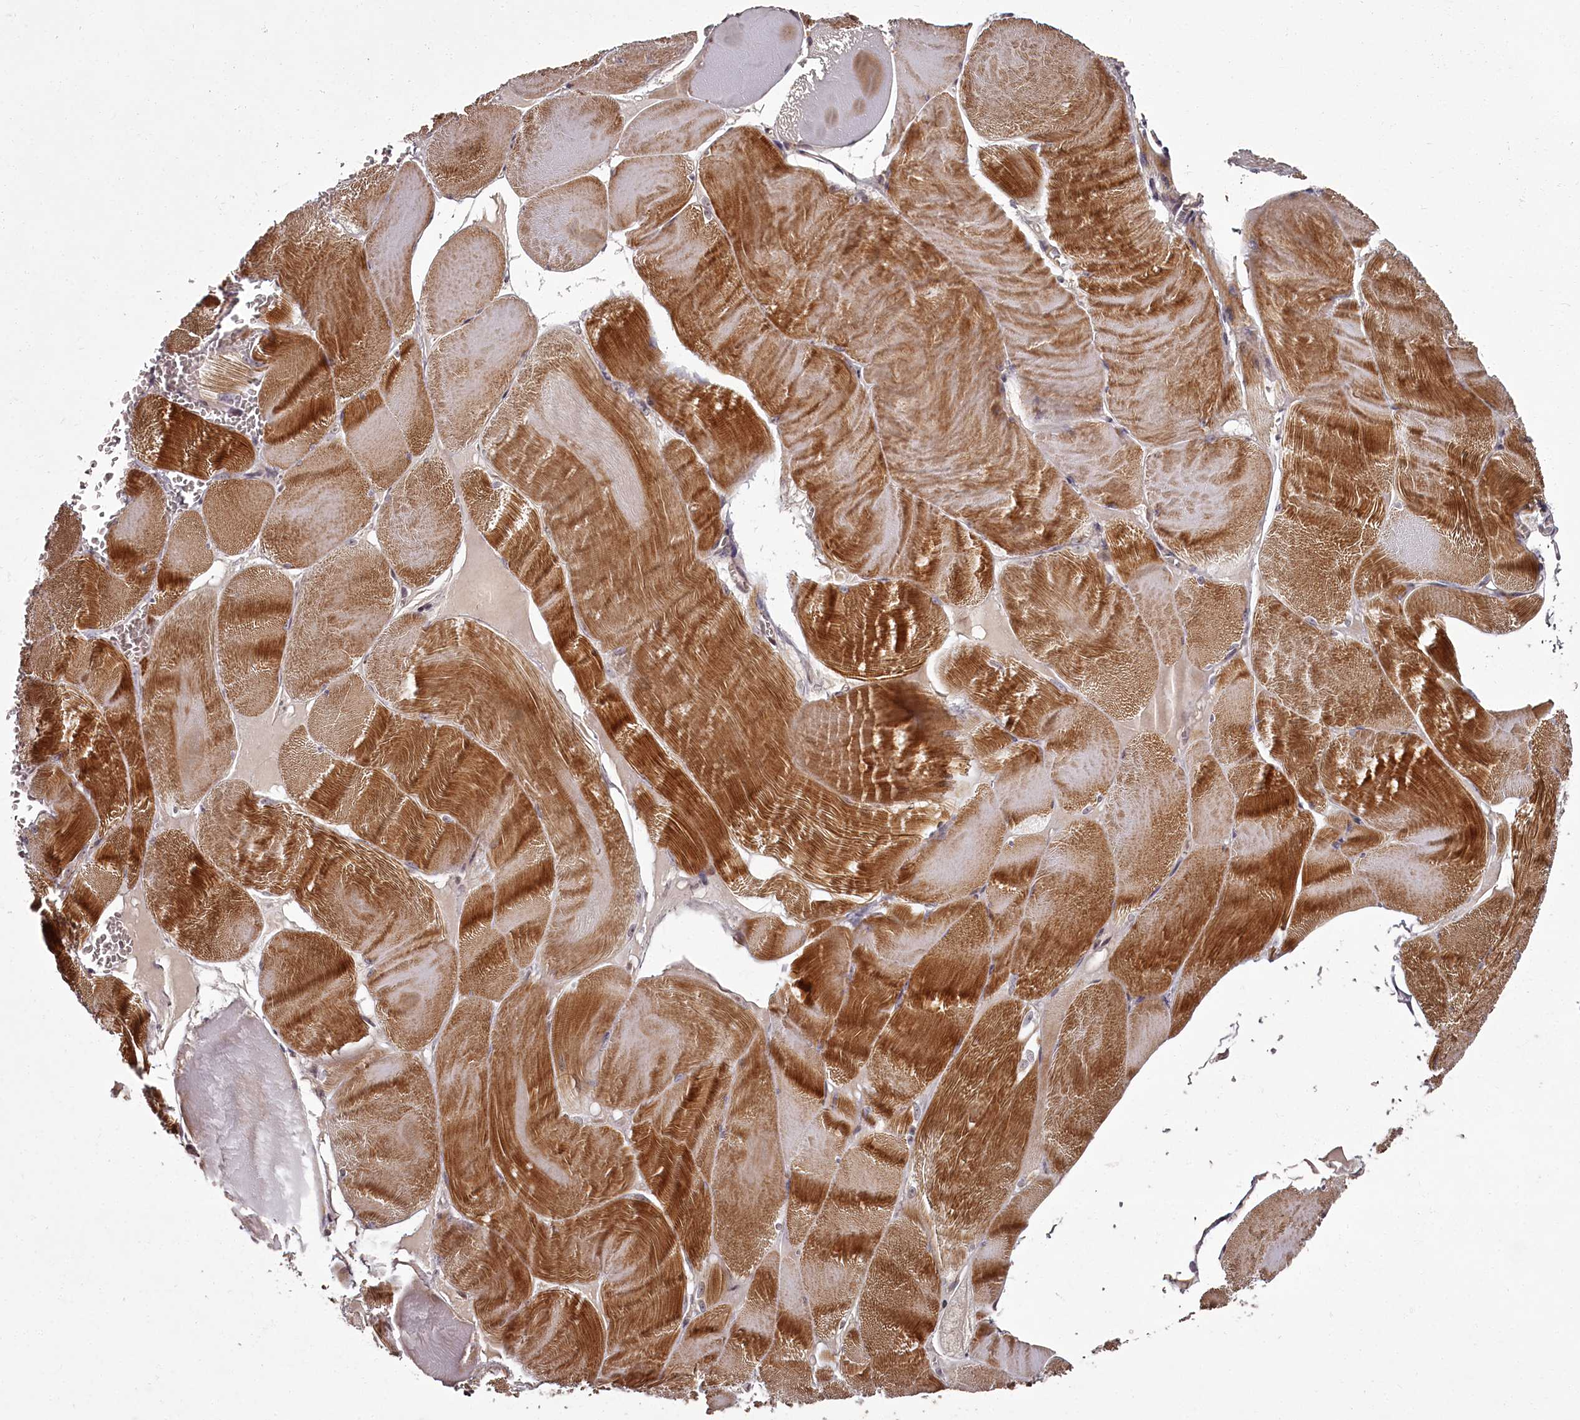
{"staining": {"intensity": "moderate", "quantity": ">75%", "location": "cytoplasmic/membranous"}, "tissue": "skeletal muscle", "cell_type": "Myocytes", "image_type": "normal", "snomed": [{"axis": "morphology", "description": "Normal tissue, NOS"}, {"axis": "morphology", "description": "Basal cell carcinoma"}, {"axis": "topography", "description": "Skeletal muscle"}], "caption": "DAB immunohistochemical staining of normal skeletal muscle displays moderate cytoplasmic/membranous protein expression in about >75% of myocytes. (DAB (3,3'-diaminobenzidine) = brown stain, brightfield microscopy at high magnification).", "gene": "PCBP2", "patient": {"sex": "female", "age": 64}}